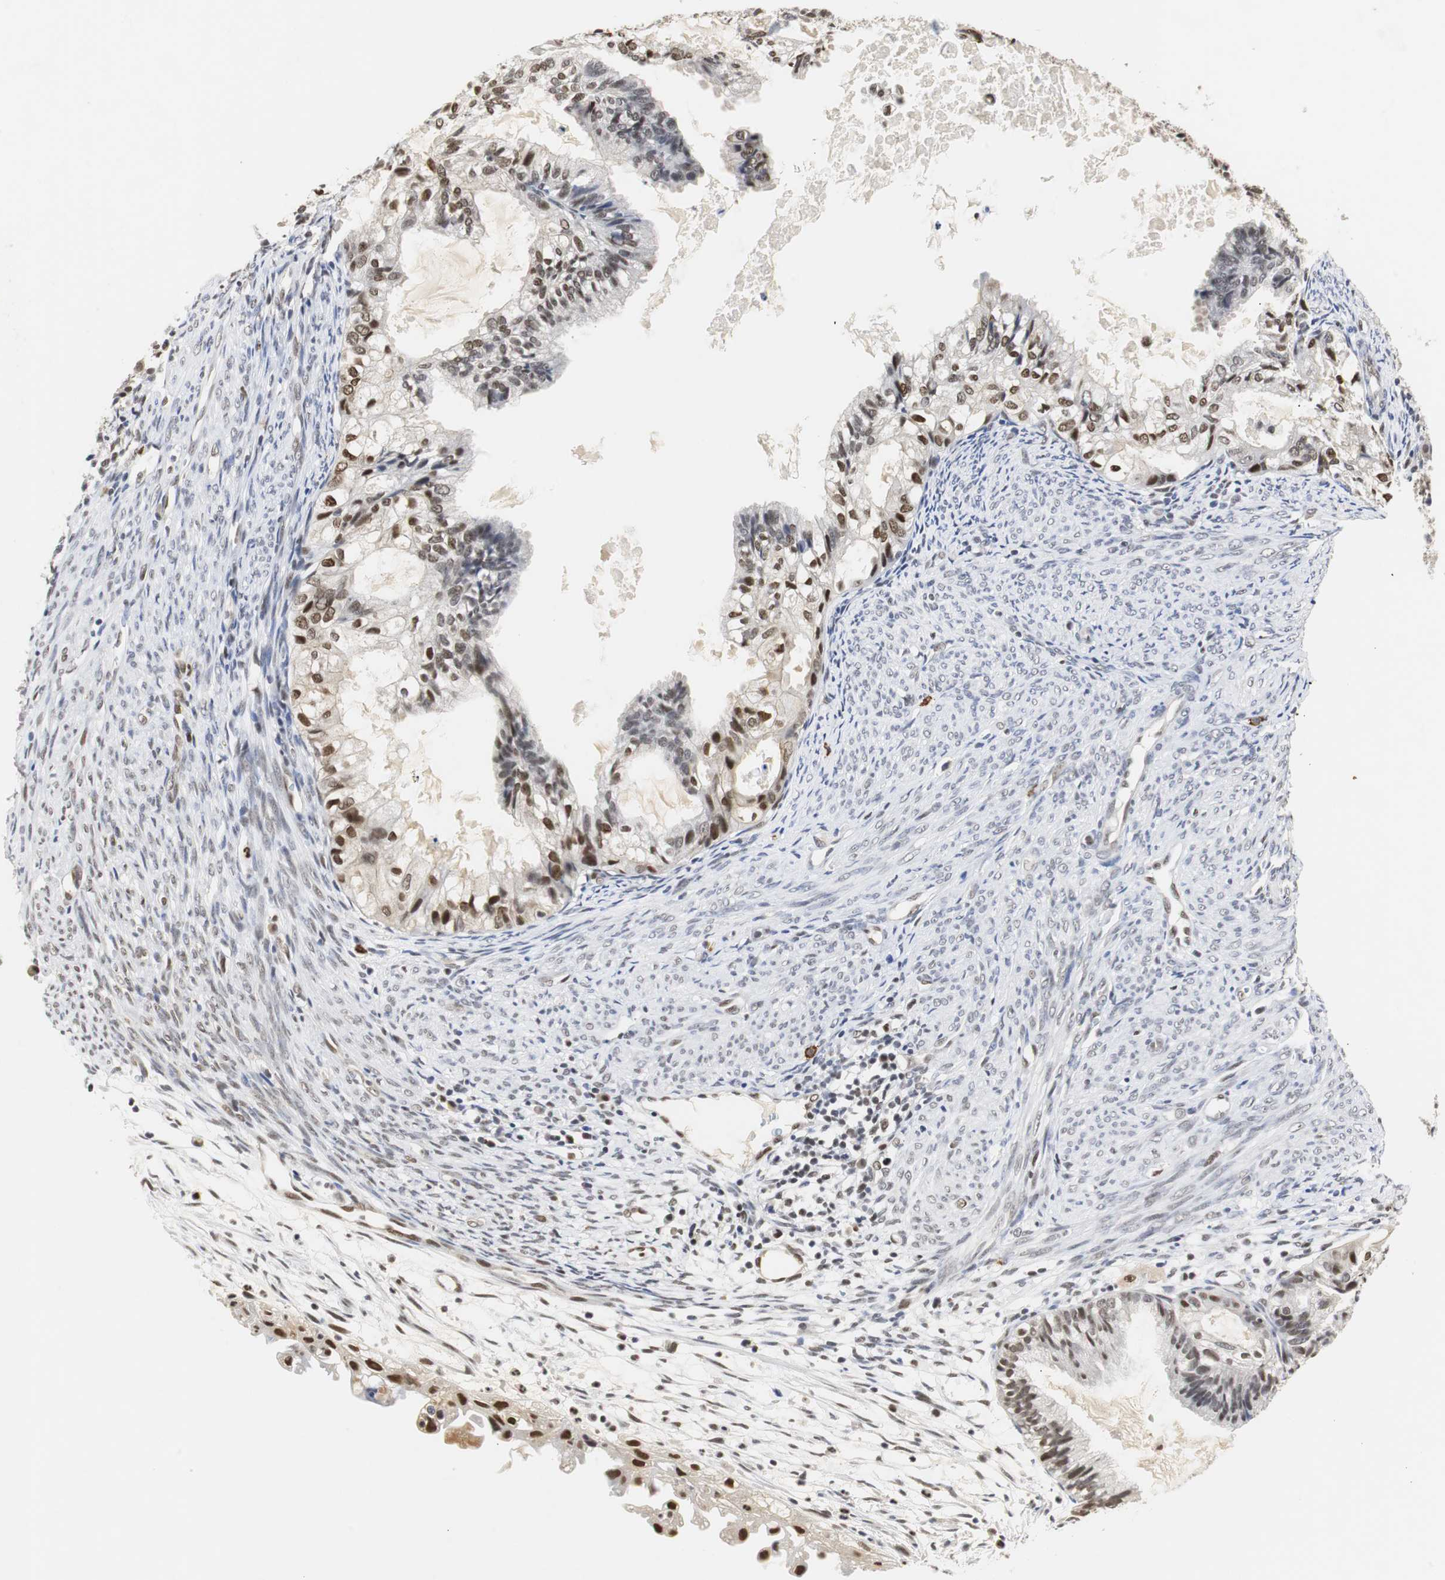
{"staining": {"intensity": "moderate", "quantity": ">75%", "location": "nuclear"}, "tissue": "cervical cancer", "cell_type": "Tumor cells", "image_type": "cancer", "snomed": [{"axis": "morphology", "description": "Normal tissue, NOS"}, {"axis": "morphology", "description": "Adenocarcinoma, NOS"}, {"axis": "topography", "description": "Cervix"}, {"axis": "topography", "description": "Endometrium"}], "caption": "Protein staining shows moderate nuclear positivity in approximately >75% of tumor cells in cervical cancer (adenocarcinoma). The staining was performed using DAB (3,3'-diaminobenzidine), with brown indicating positive protein expression. Nuclei are stained blue with hematoxylin.", "gene": "ZFC3H1", "patient": {"sex": "female", "age": 86}}